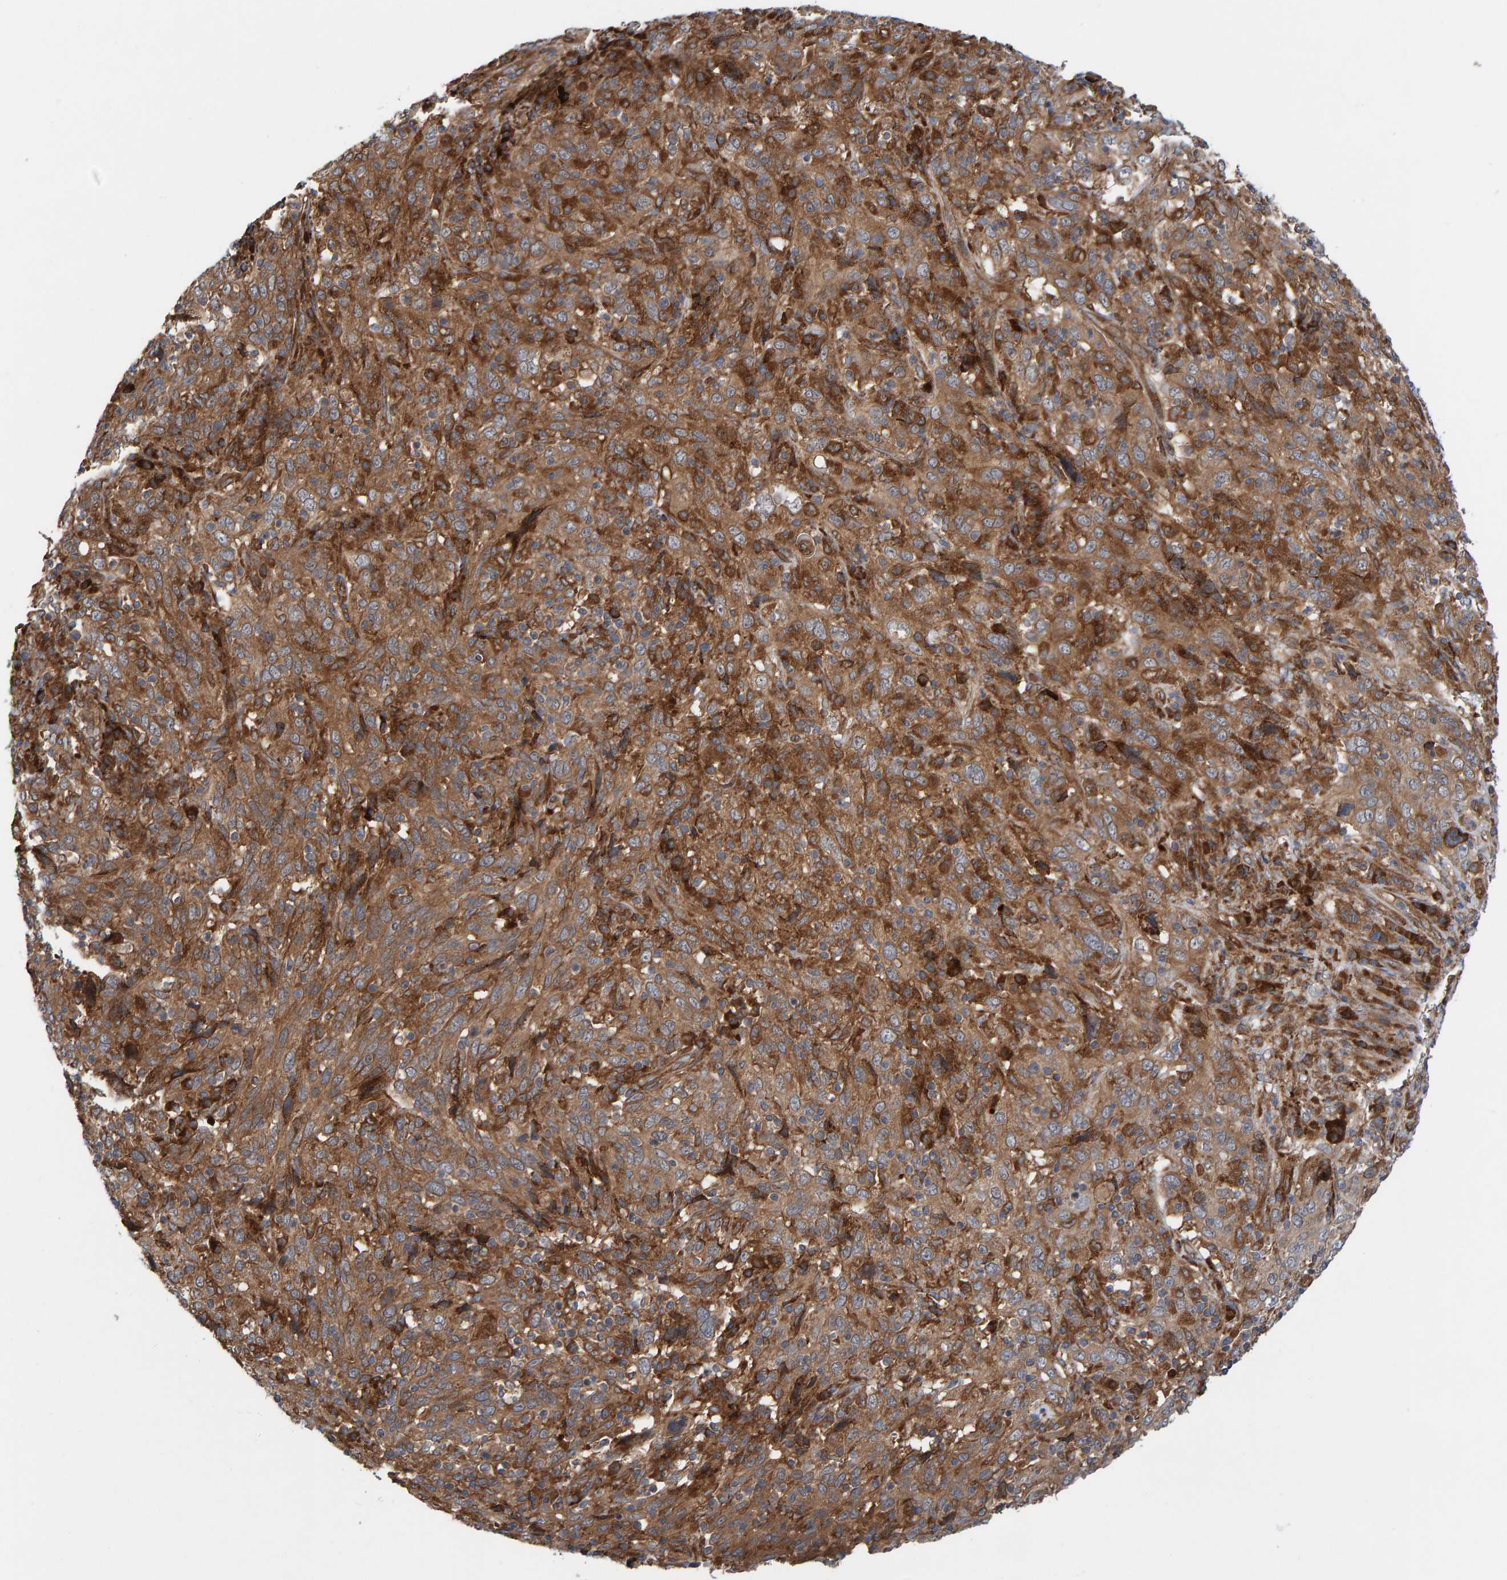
{"staining": {"intensity": "moderate", "quantity": ">75%", "location": "cytoplasmic/membranous"}, "tissue": "cervical cancer", "cell_type": "Tumor cells", "image_type": "cancer", "snomed": [{"axis": "morphology", "description": "Squamous cell carcinoma, NOS"}, {"axis": "topography", "description": "Cervix"}], "caption": "A brown stain highlights moderate cytoplasmic/membranous expression of a protein in human squamous cell carcinoma (cervical) tumor cells.", "gene": "KIAA0753", "patient": {"sex": "female", "age": 46}}